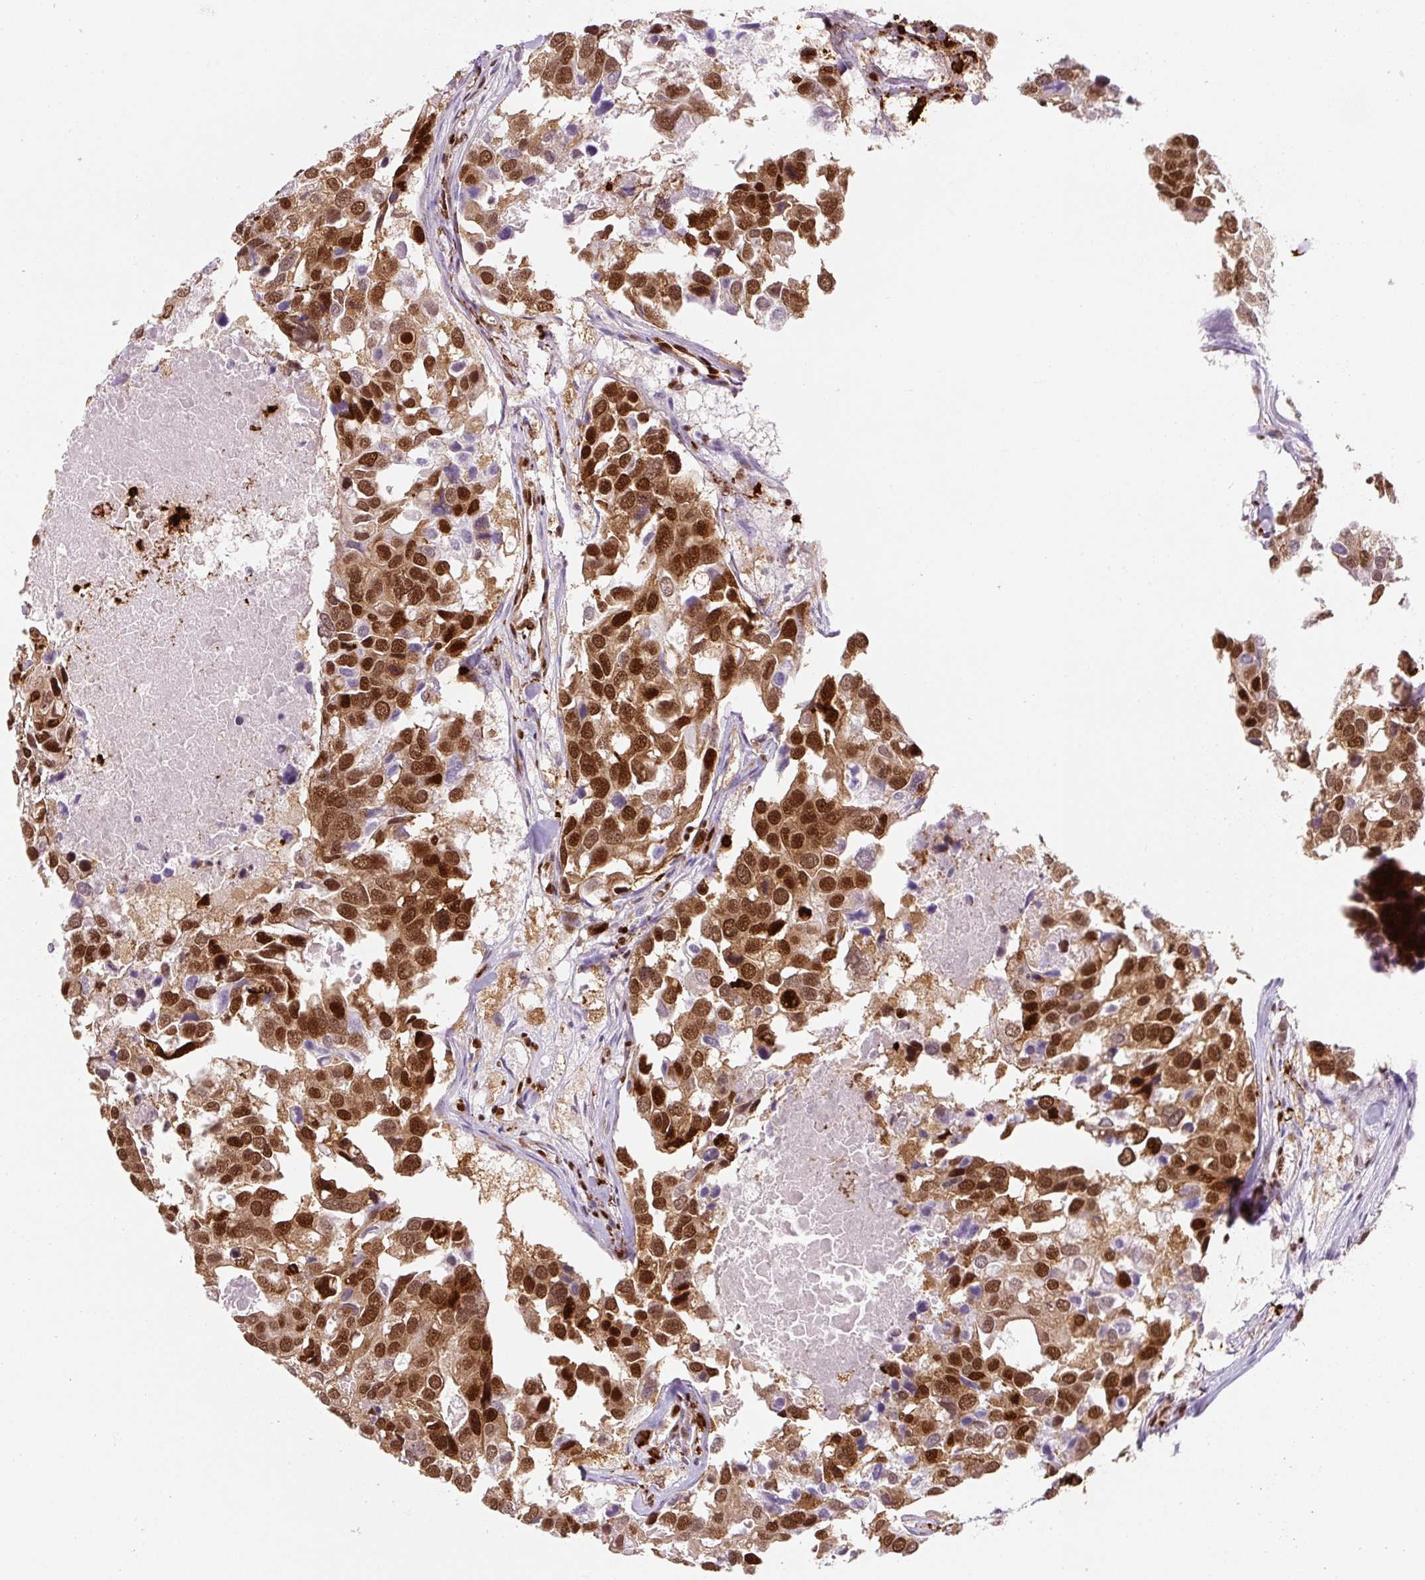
{"staining": {"intensity": "strong", "quantity": ">75%", "location": "nuclear"}, "tissue": "breast cancer", "cell_type": "Tumor cells", "image_type": "cancer", "snomed": [{"axis": "morphology", "description": "Duct carcinoma"}, {"axis": "topography", "description": "Breast"}], "caption": "Protein expression analysis of intraductal carcinoma (breast) shows strong nuclear expression in about >75% of tumor cells.", "gene": "FUS", "patient": {"sex": "female", "age": 83}}